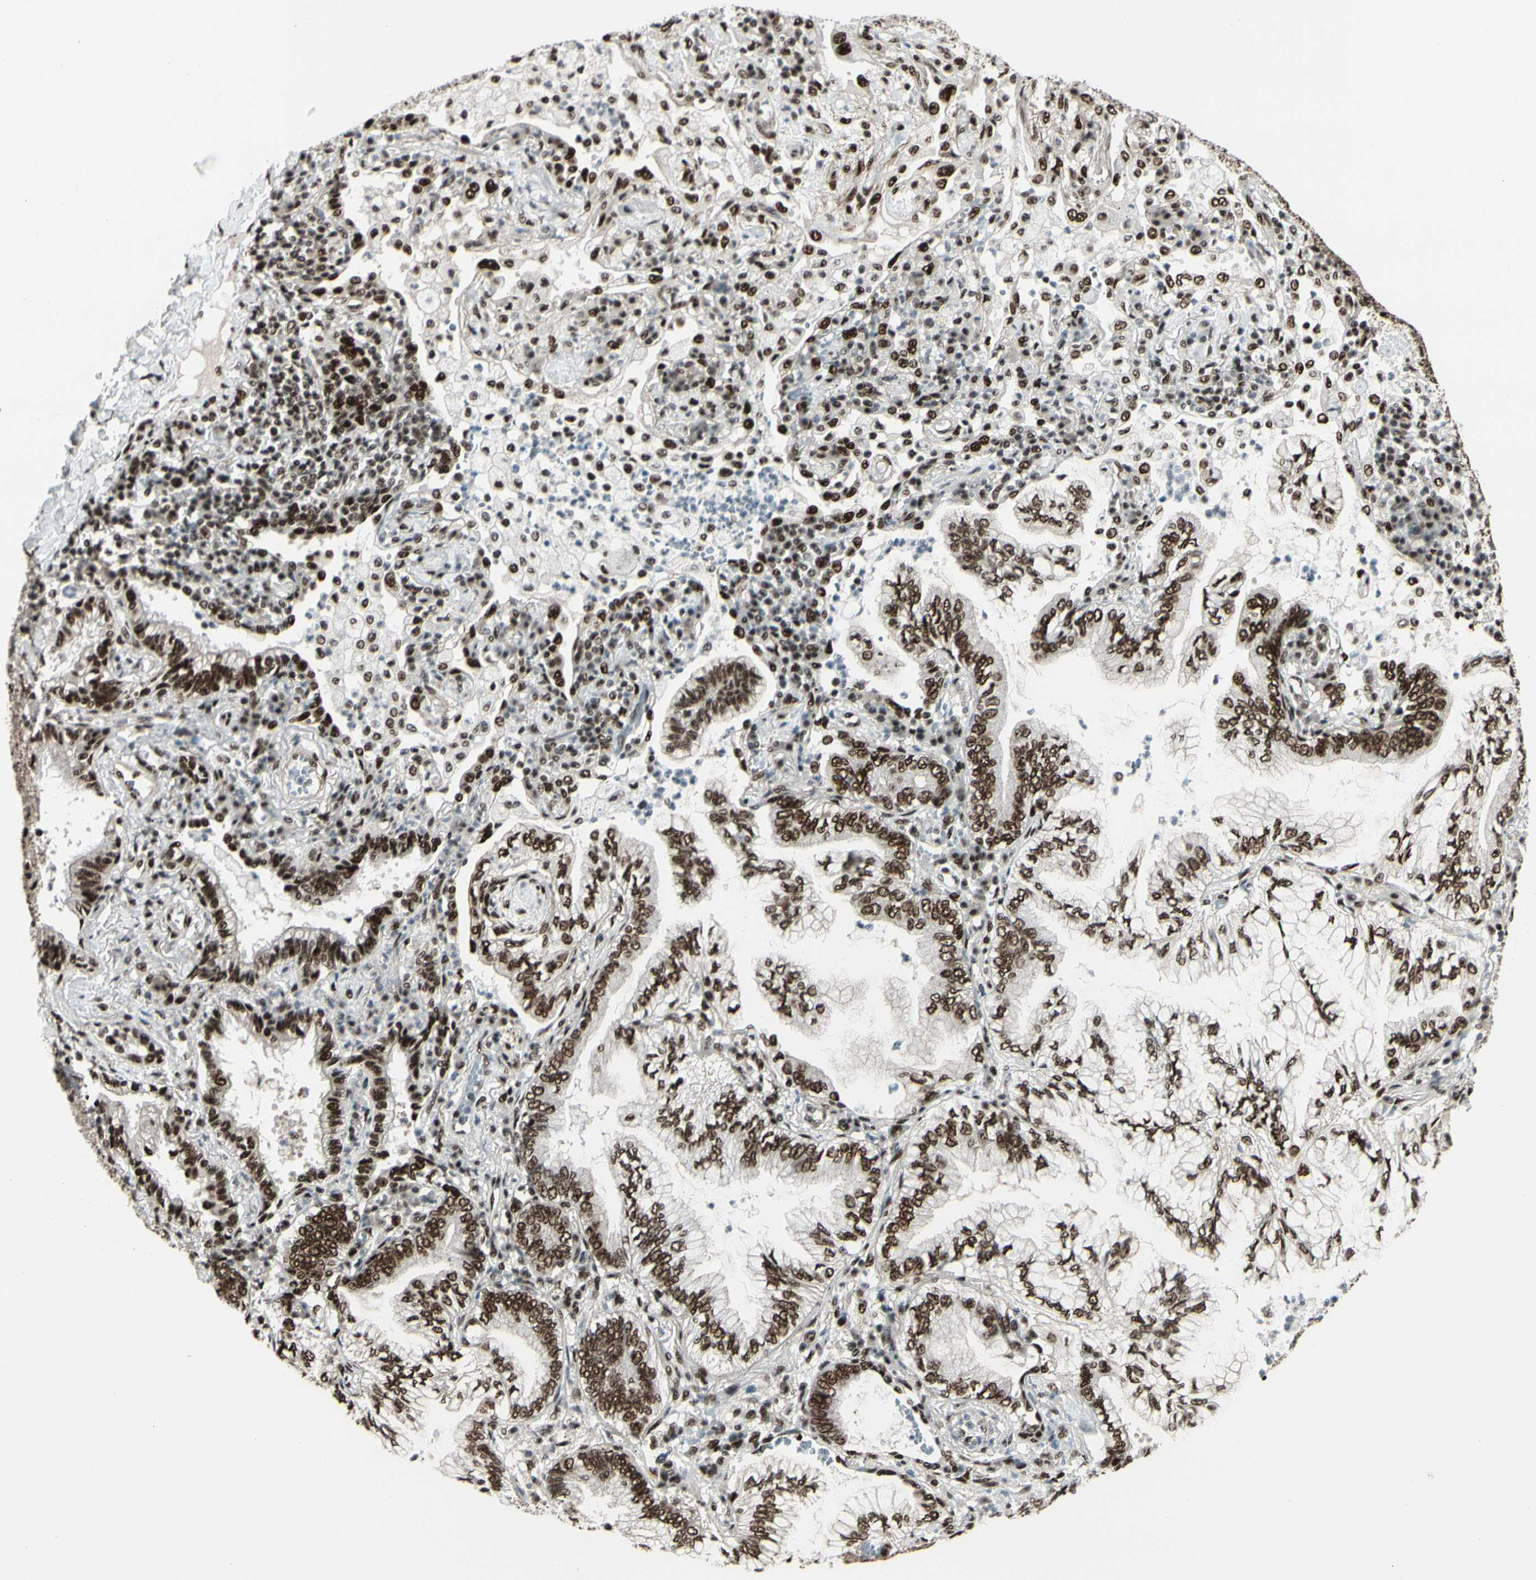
{"staining": {"intensity": "strong", "quantity": ">75%", "location": "nuclear"}, "tissue": "lung cancer", "cell_type": "Tumor cells", "image_type": "cancer", "snomed": [{"axis": "morphology", "description": "Normal tissue, NOS"}, {"axis": "morphology", "description": "Adenocarcinoma, NOS"}, {"axis": "topography", "description": "Bronchus"}, {"axis": "topography", "description": "Lung"}], "caption": "Immunohistochemical staining of human adenocarcinoma (lung) exhibits high levels of strong nuclear staining in approximately >75% of tumor cells.", "gene": "HEXIM1", "patient": {"sex": "female", "age": 70}}